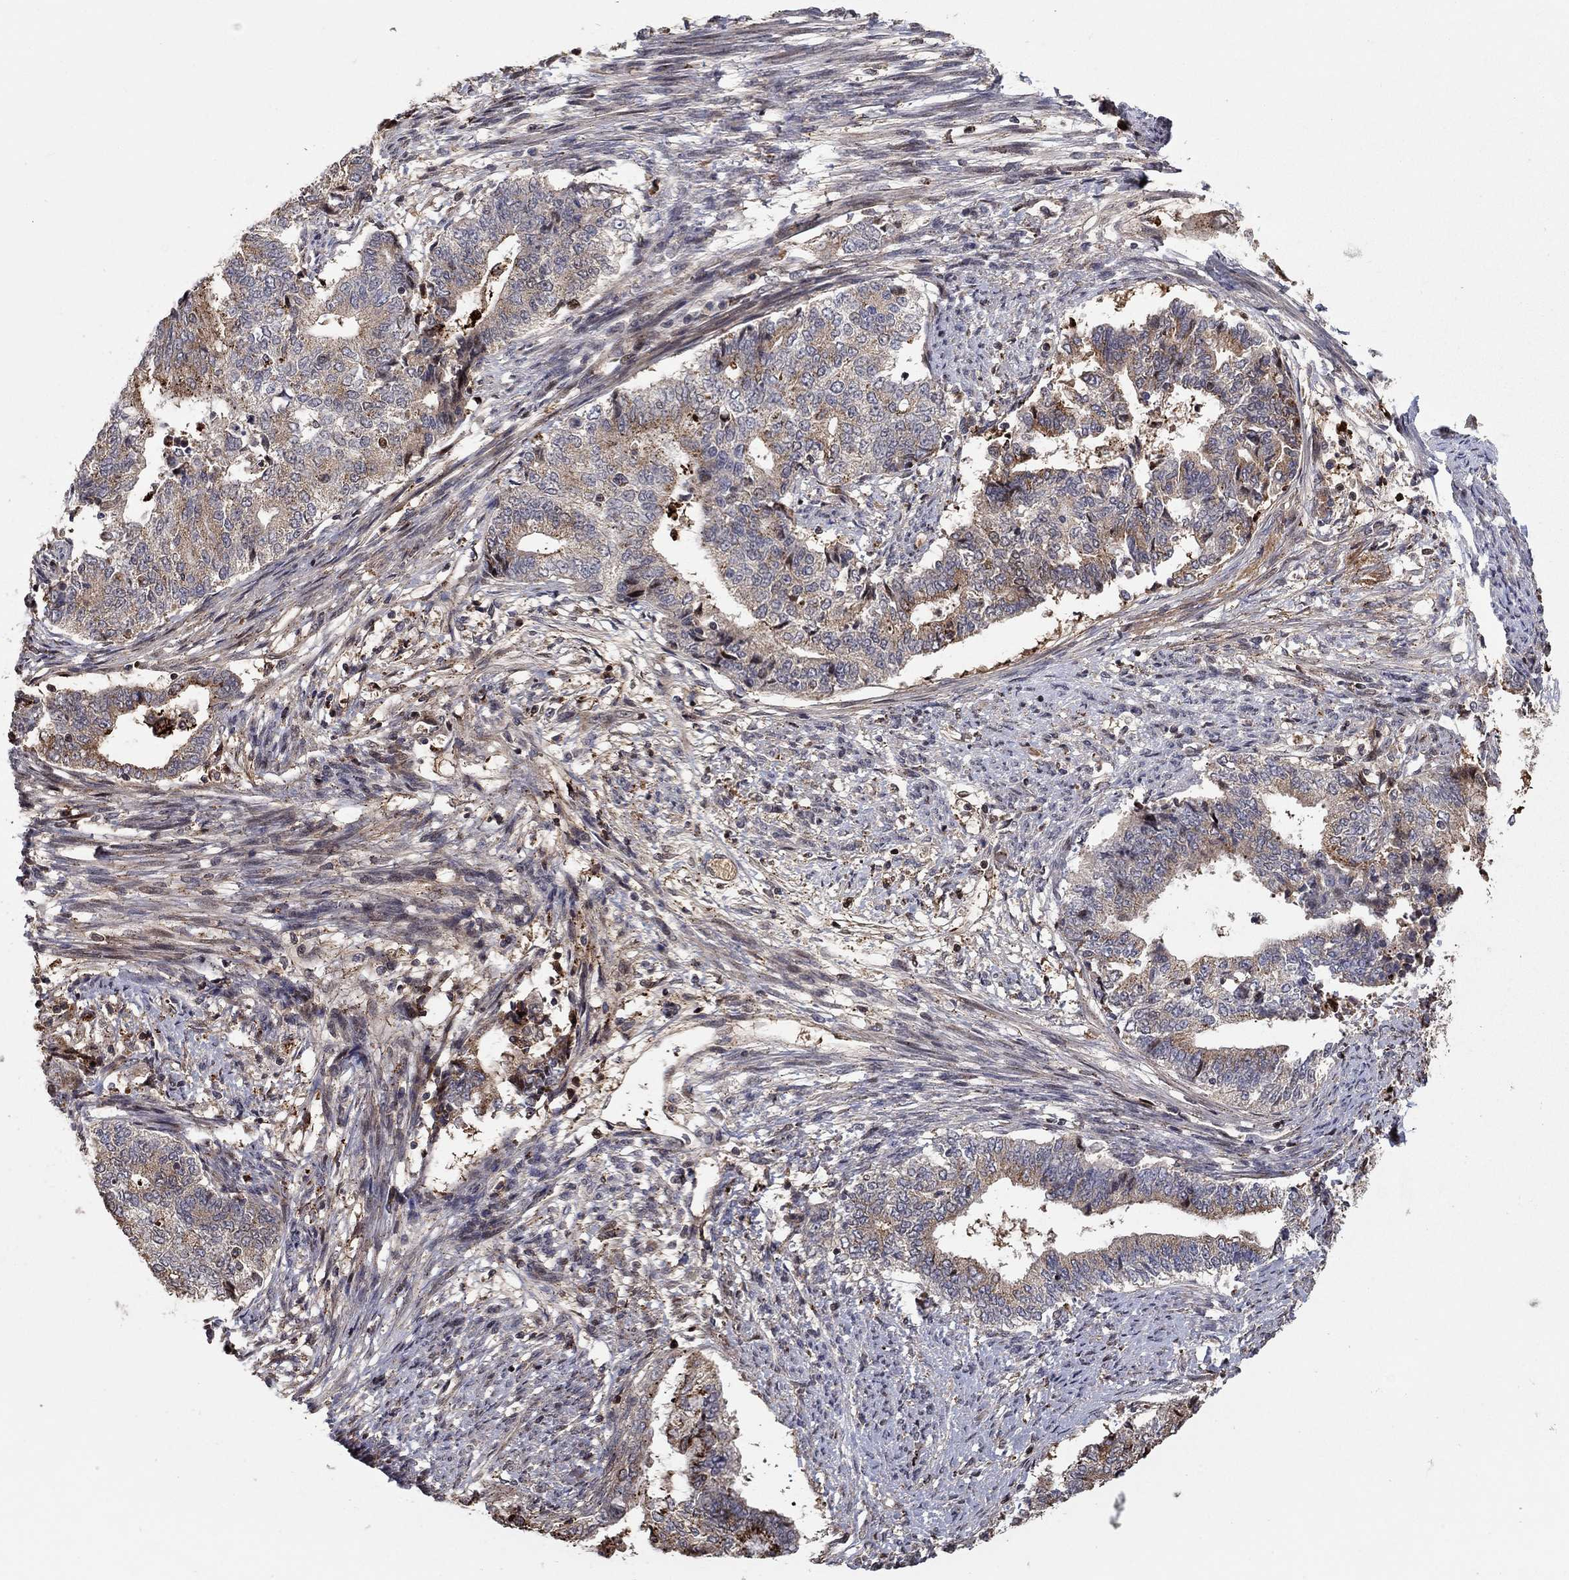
{"staining": {"intensity": "moderate", "quantity": "25%-75%", "location": "cytoplasmic/membranous"}, "tissue": "endometrial cancer", "cell_type": "Tumor cells", "image_type": "cancer", "snomed": [{"axis": "morphology", "description": "Adenocarcinoma, NOS"}, {"axis": "topography", "description": "Endometrium"}], "caption": "Human endometrial cancer (adenocarcinoma) stained for a protein (brown) exhibits moderate cytoplasmic/membranous positive expression in approximately 25%-75% of tumor cells.", "gene": "LPCAT4", "patient": {"sex": "female", "age": 65}}